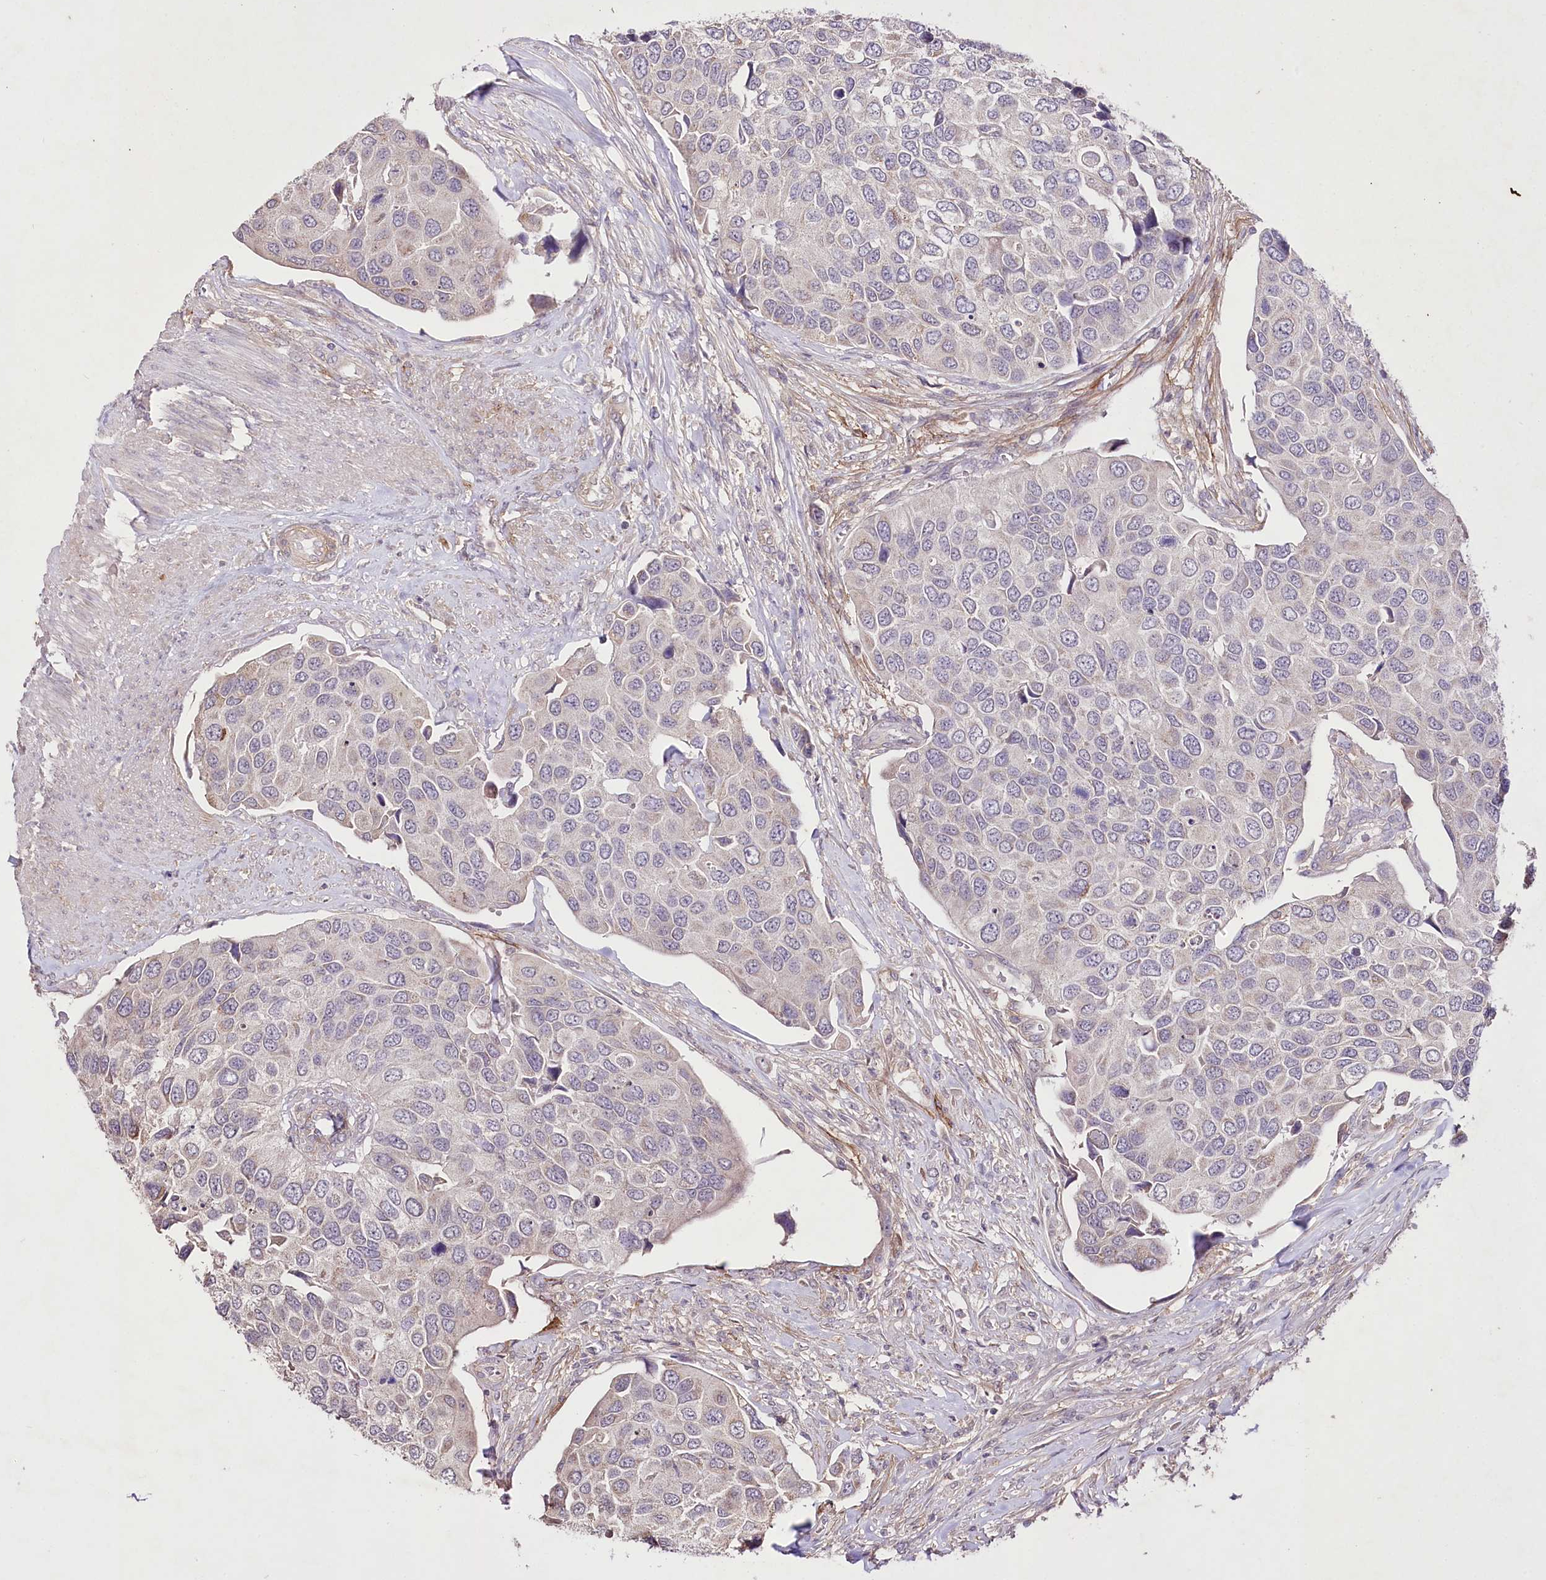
{"staining": {"intensity": "negative", "quantity": "none", "location": "none"}, "tissue": "urothelial cancer", "cell_type": "Tumor cells", "image_type": "cancer", "snomed": [{"axis": "morphology", "description": "Urothelial carcinoma, High grade"}, {"axis": "topography", "description": "Urinary bladder"}], "caption": "Protein analysis of high-grade urothelial carcinoma demonstrates no significant staining in tumor cells. (DAB immunohistochemistry with hematoxylin counter stain).", "gene": "ENPP1", "patient": {"sex": "male", "age": 74}}